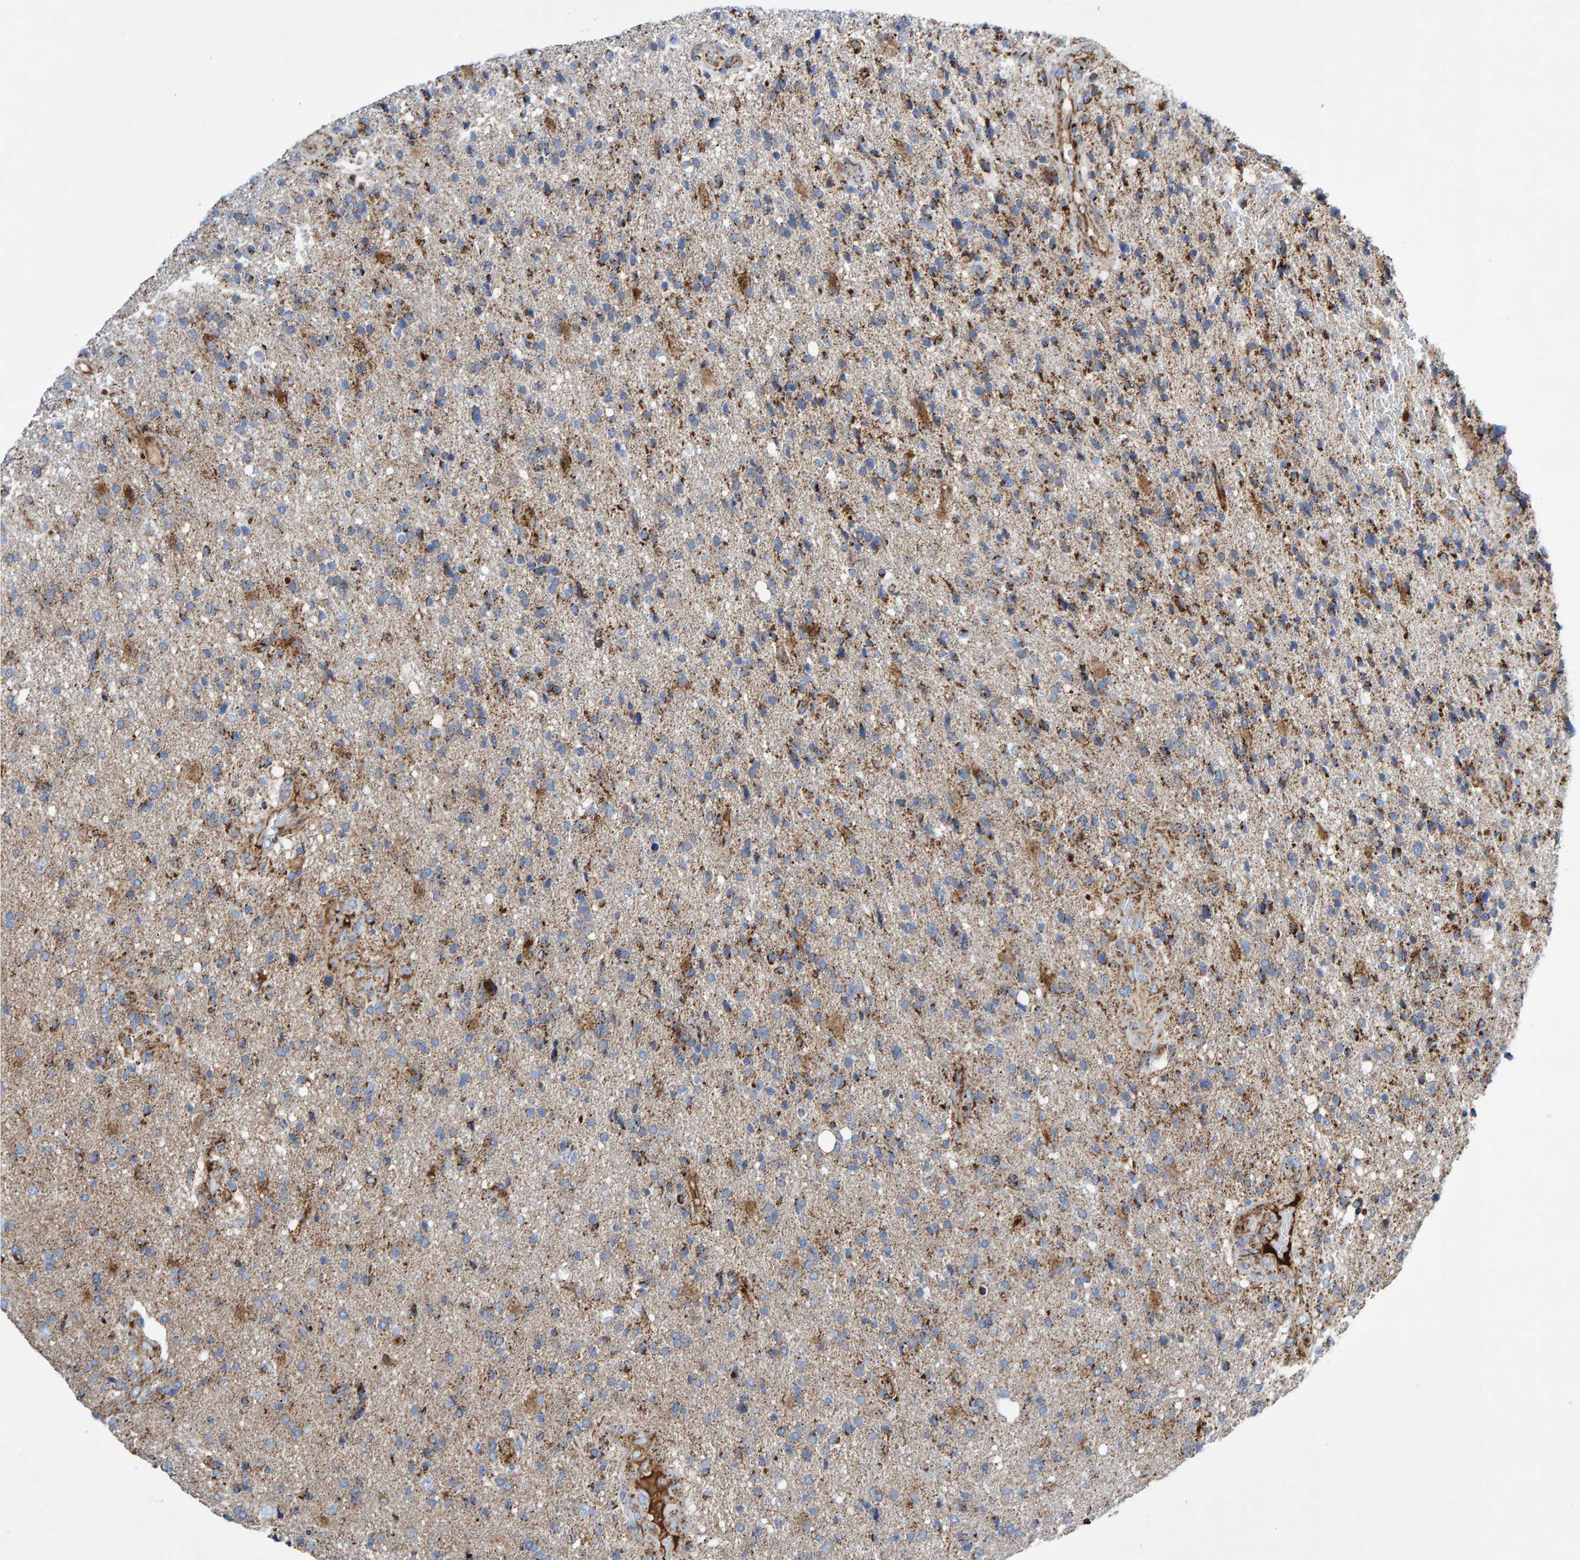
{"staining": {"intensity": "moderate", "quantity": "25%-75%", "location": "cytoplasmic/membranous"}, "tissue": "glioma", "cell_type": "Tumor cells", "image_type": "cancer", "snomed": [{"axis": "morphology", "description": "Glioma, malignant, High grade"}, {"axis": "topography", "description": "Brain"}], "caption": "Protein expression analysis of human malignant glioma (high-grade) reveals moderate cytoplasmic/membranous expression in about 25%-75% of tumor cells. Using DAB (brown) and hematoxylin (blue) stains, captured at high magnification using brightfield microscopy.", "gene": "GGTA1", "patient": {"sex": "male", "age": 72}}